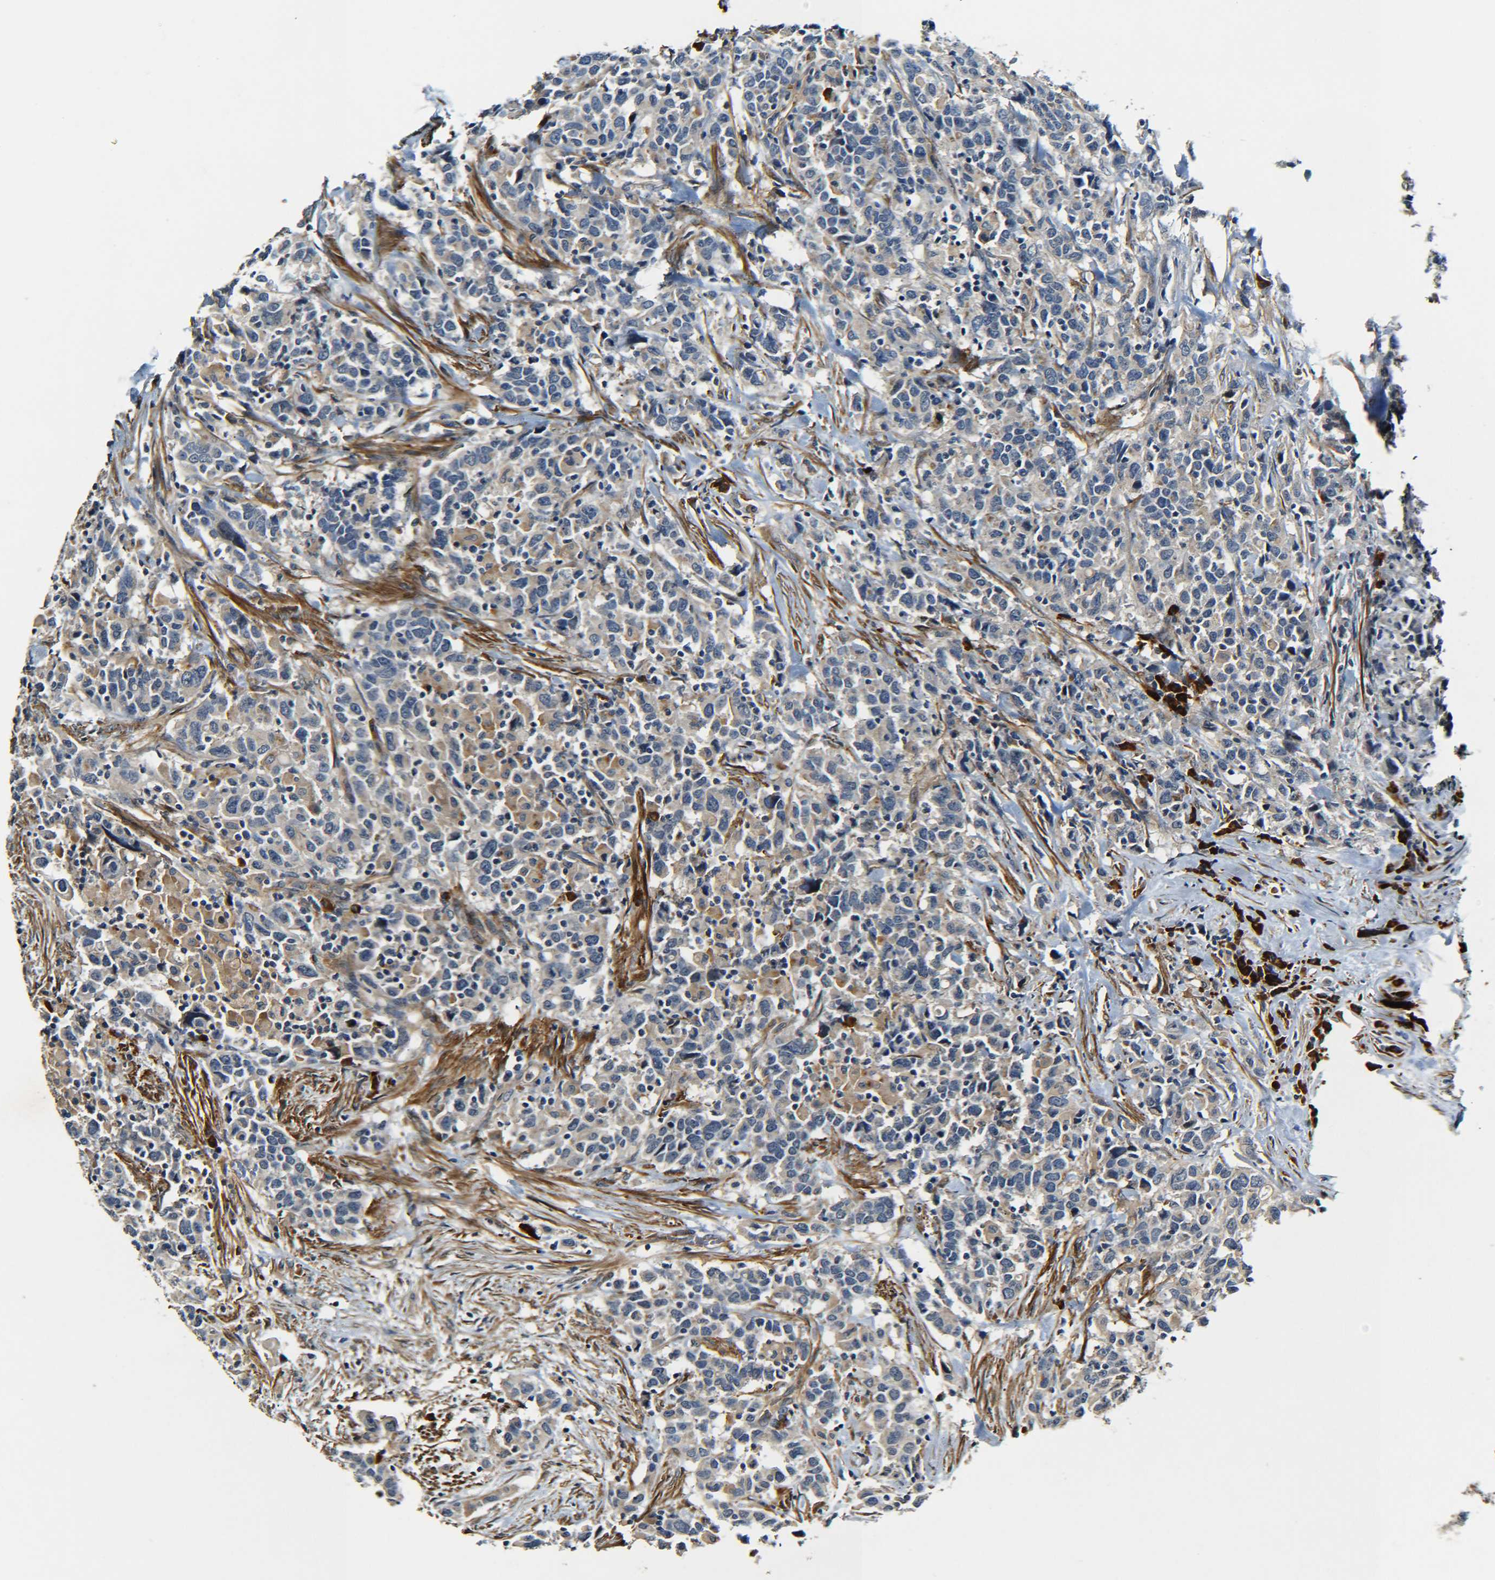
{"staining": {"intensity": "weak", "quantity": "25%-75%", "location": "cytoplasmic/membranous"}, "tissue": "urothelial cancer", "cell_type": "Tumor cells", "image_type": "cancer", "snomed": [{"axis": "morphology", "description": "Urothelial carcinoma, High grade"}, {"axis": "topography", "description": "Urinary bladder"}], "caption": "Weak cytoplasmic/membranous staining for a protein is present in approximately 25%-75% of tumor cells of urothelial cancer using immunohistochemistry (IHC).", "gene": "MEIS1", "patient": {"sex": "male", "age": 61}}